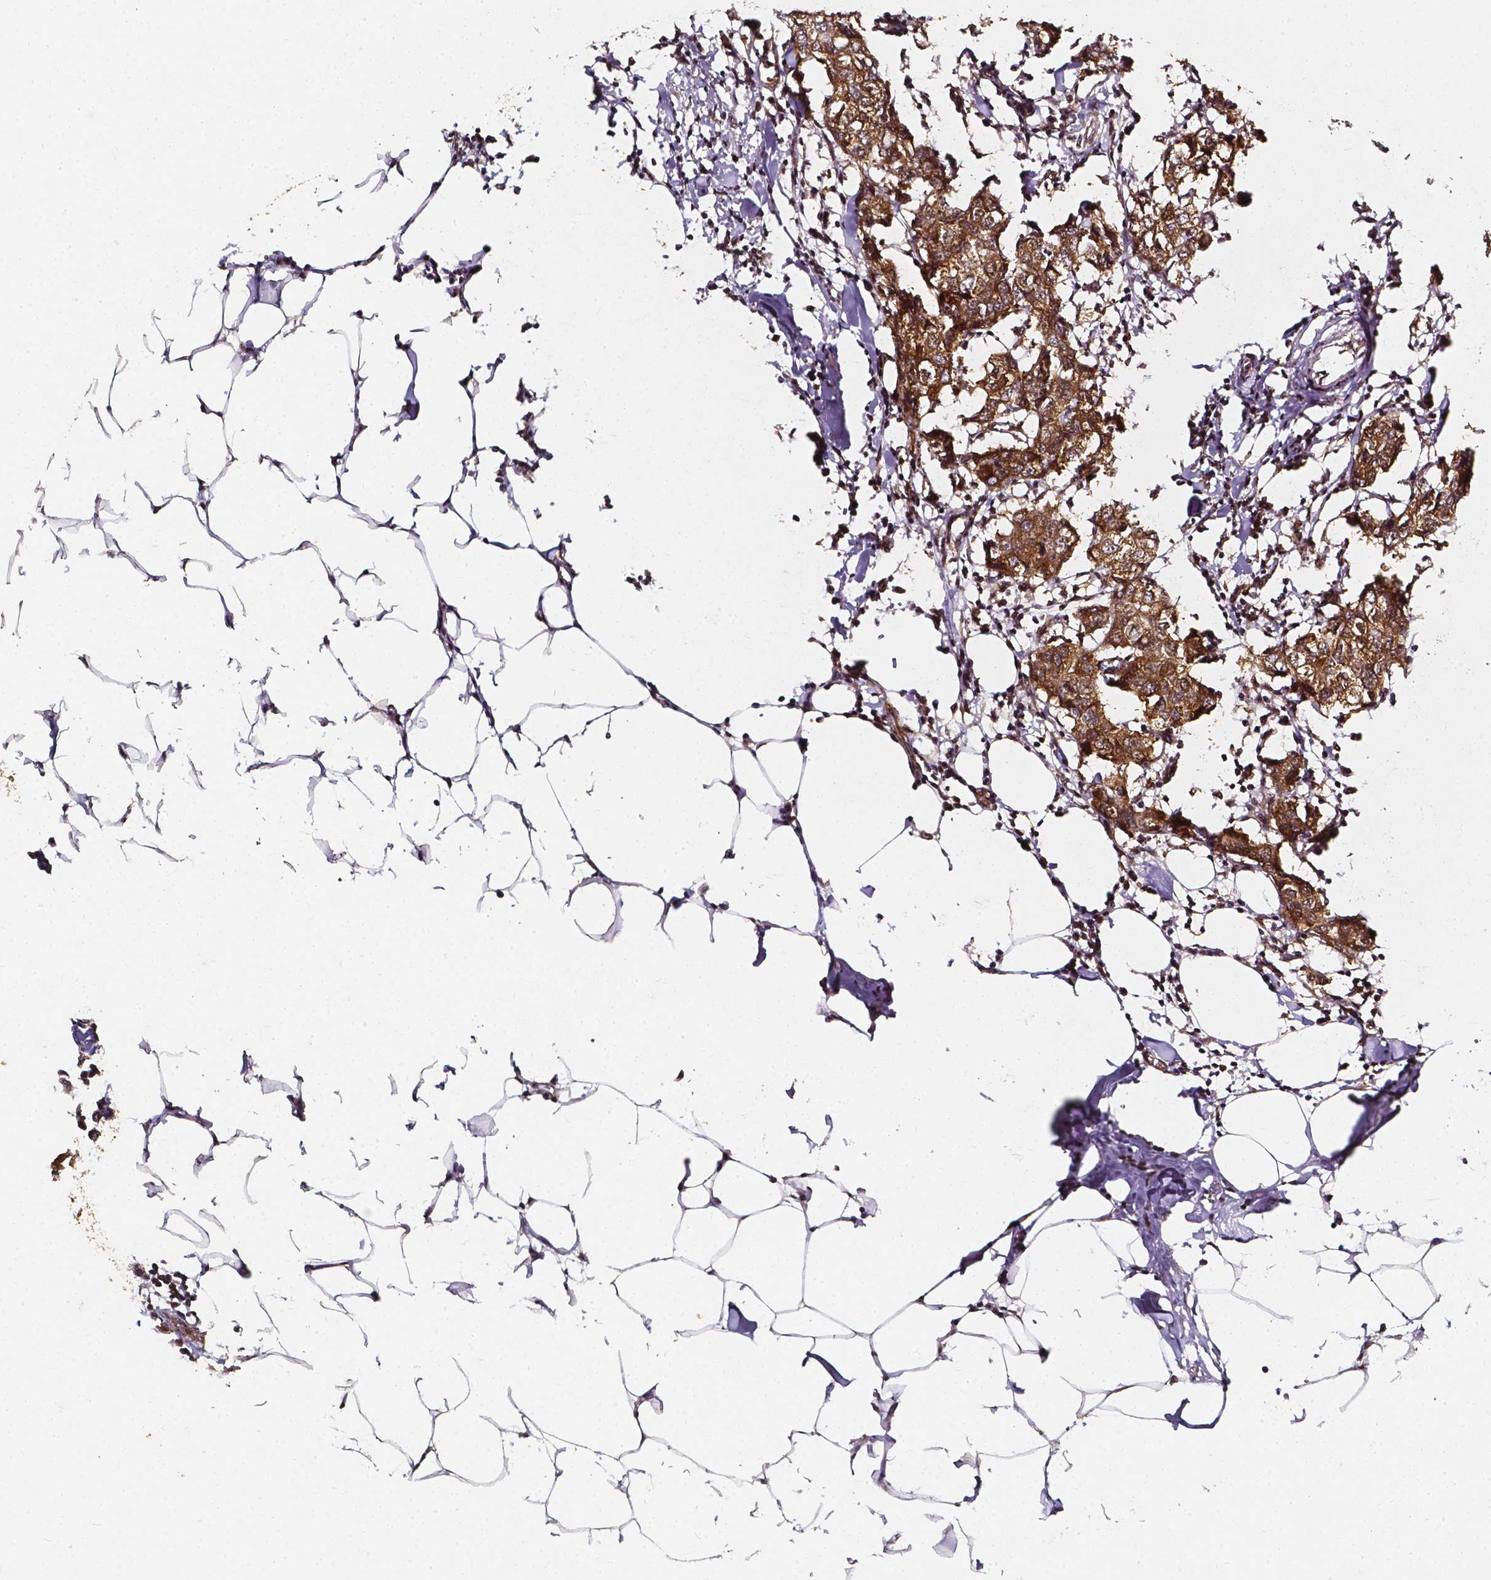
{"staining": {"intensity": "moderate", "quantity": ">75%", "location": "cytoplasmic/membranous"}, "tissue": "breast cancer", "cell_type": "Tumor cells", "image_type": "cancer", "snomed": [{"axis": "morphology", "description": "Duct carcinoma"}, {"axis": "topography", "description": "Breast"}], "caption": "High-power microscopy captured an immunohistochemistry image of breast invasive ductal carcinoma, revealing moderate cytoplasmic/membranous staining in about >75% of tumor cells.", "gene": "SMN1", "patient": {"sex": "female", "age": 27}}